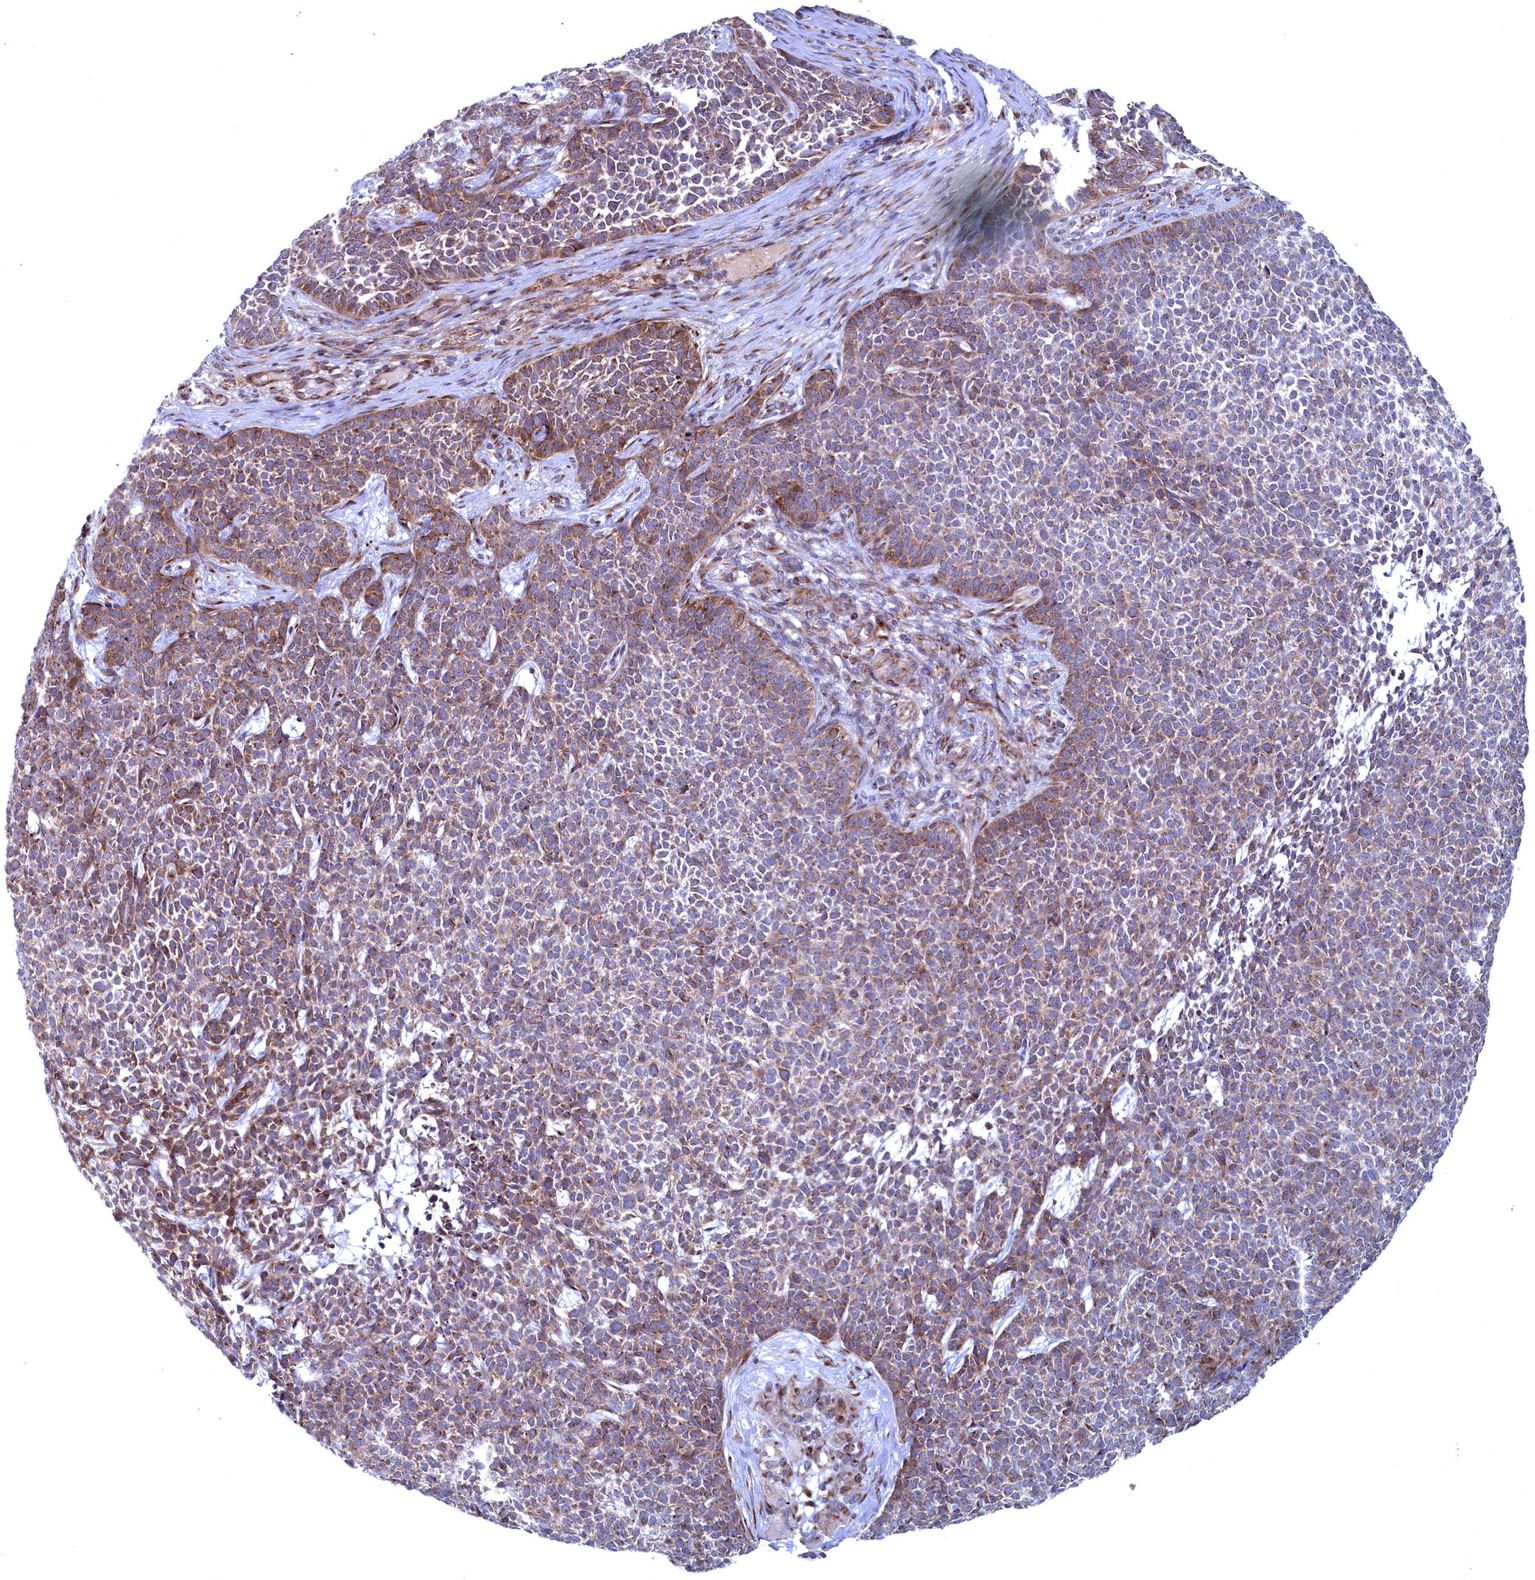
{"staining": {"intensity": "weak", "quantity": "25%-75%", "location": "cytoplasmic/membranous"}, "tissue": "skin cancer", "cell_type": "Tumor cells", "image_type": "cancer", "snomed": [{"axis": "morphology", "description": "Basal cell carcinoma"}, {"axis": "topography", "description": "Skin"}], "caption": "Human skin cancer (basal cell carcinoma) stained for a protein (brown) demonstrates weak cytoplasmic/membranous positive staining in approximately 25%-75% of tumor cells.", "gene": "MTFMT", "patient": {"sex": "female", "age": 84}}